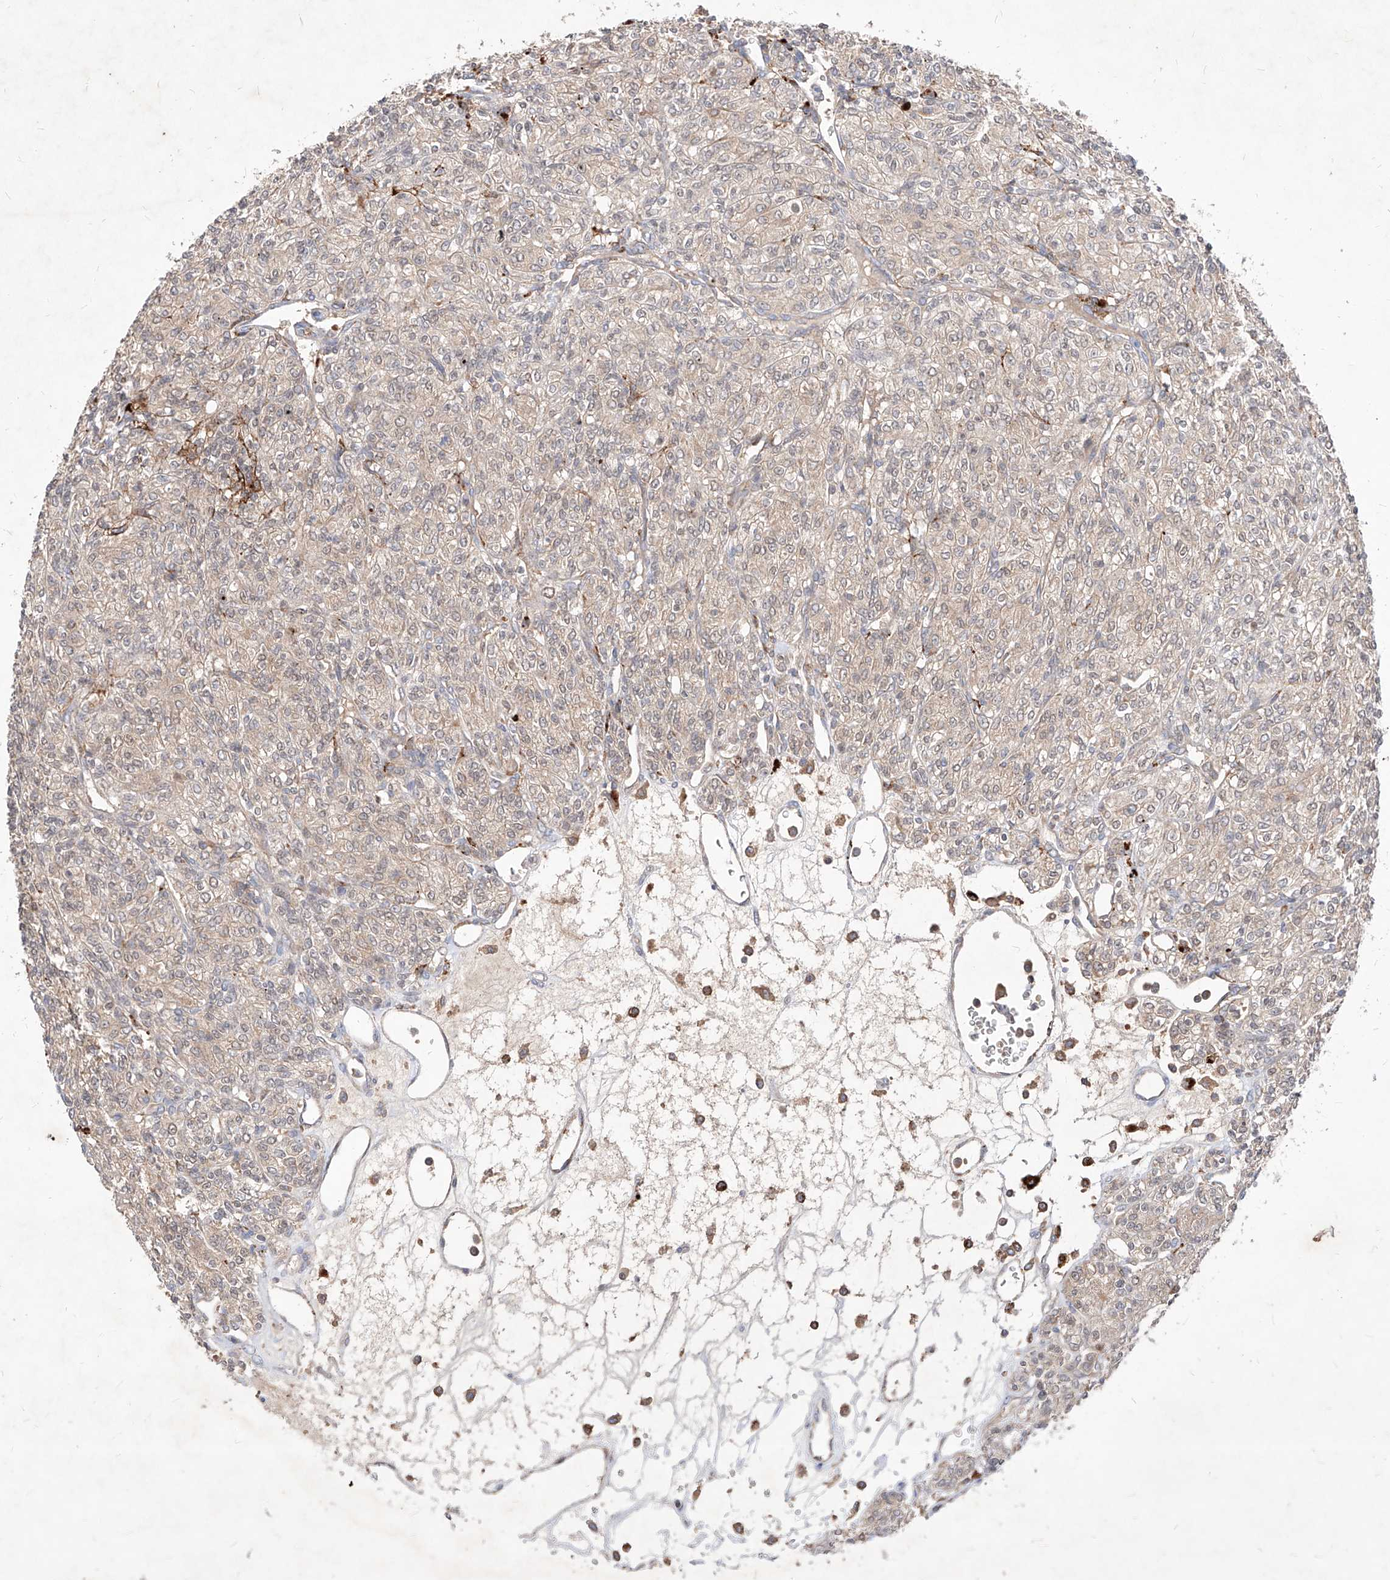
{"staining": {"intensity": "weak", "quantity": ">75%", "location": "cytoplasmic/membranous"}, "tissue": "renal cancer", "cell_type": "Tumor cells", "image_type": "cancer", "snomed": [{"axis": "morphology", "description": "Adenocarcinoma, NOS"}, {"axis": "topography", "description": "Kidney"}], "caption": "Immunohistochemical staining of human renal cancer reveals weak cytoplasmic/membranous protein positivity in approximately >75% of tumor cells.", "gene": "TSNAX", "patient": {"sex": "male", "age": 77}}